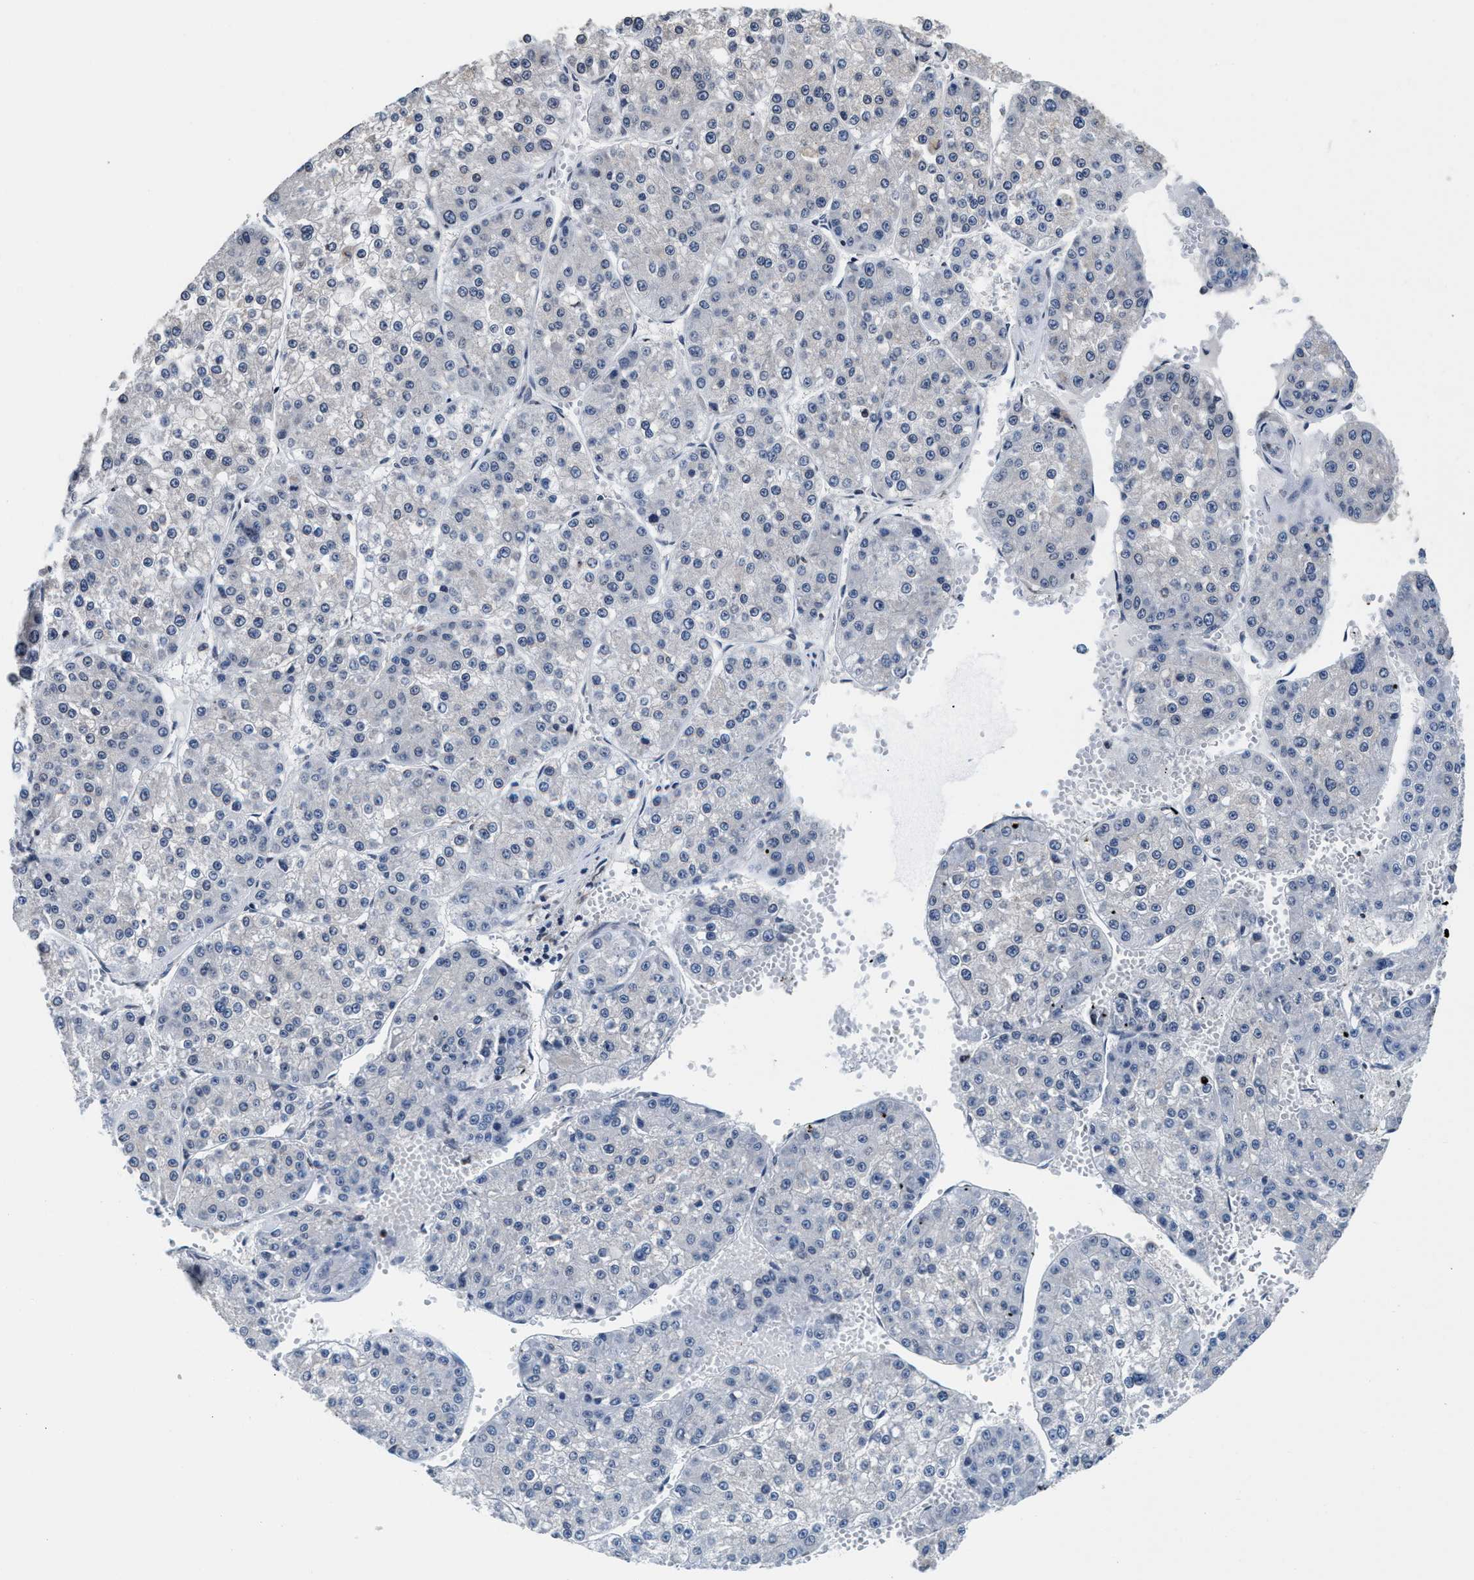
{"staining": {"intensity": "negative", "quantity": "none", "location": "none"}, "tissue": "liver cancer", "cell_type": "Tumor cells", "image_type": "cancer", "snomed": [{"axis": "morphology", "description": "Carcinoma, Hepatocellular, NOS"}, {"axis": "topography", "description": "Liver"}], "caption": "This histopathology image is of hepatocellular carcinoma (liver) stained with immunohistochemistry to label a protein in brown with the nuclei are counter-stained blue. There is no positivity in tumor cells.", "gene": "MYH3", "patient": {"sex": "female", "age": 73}}